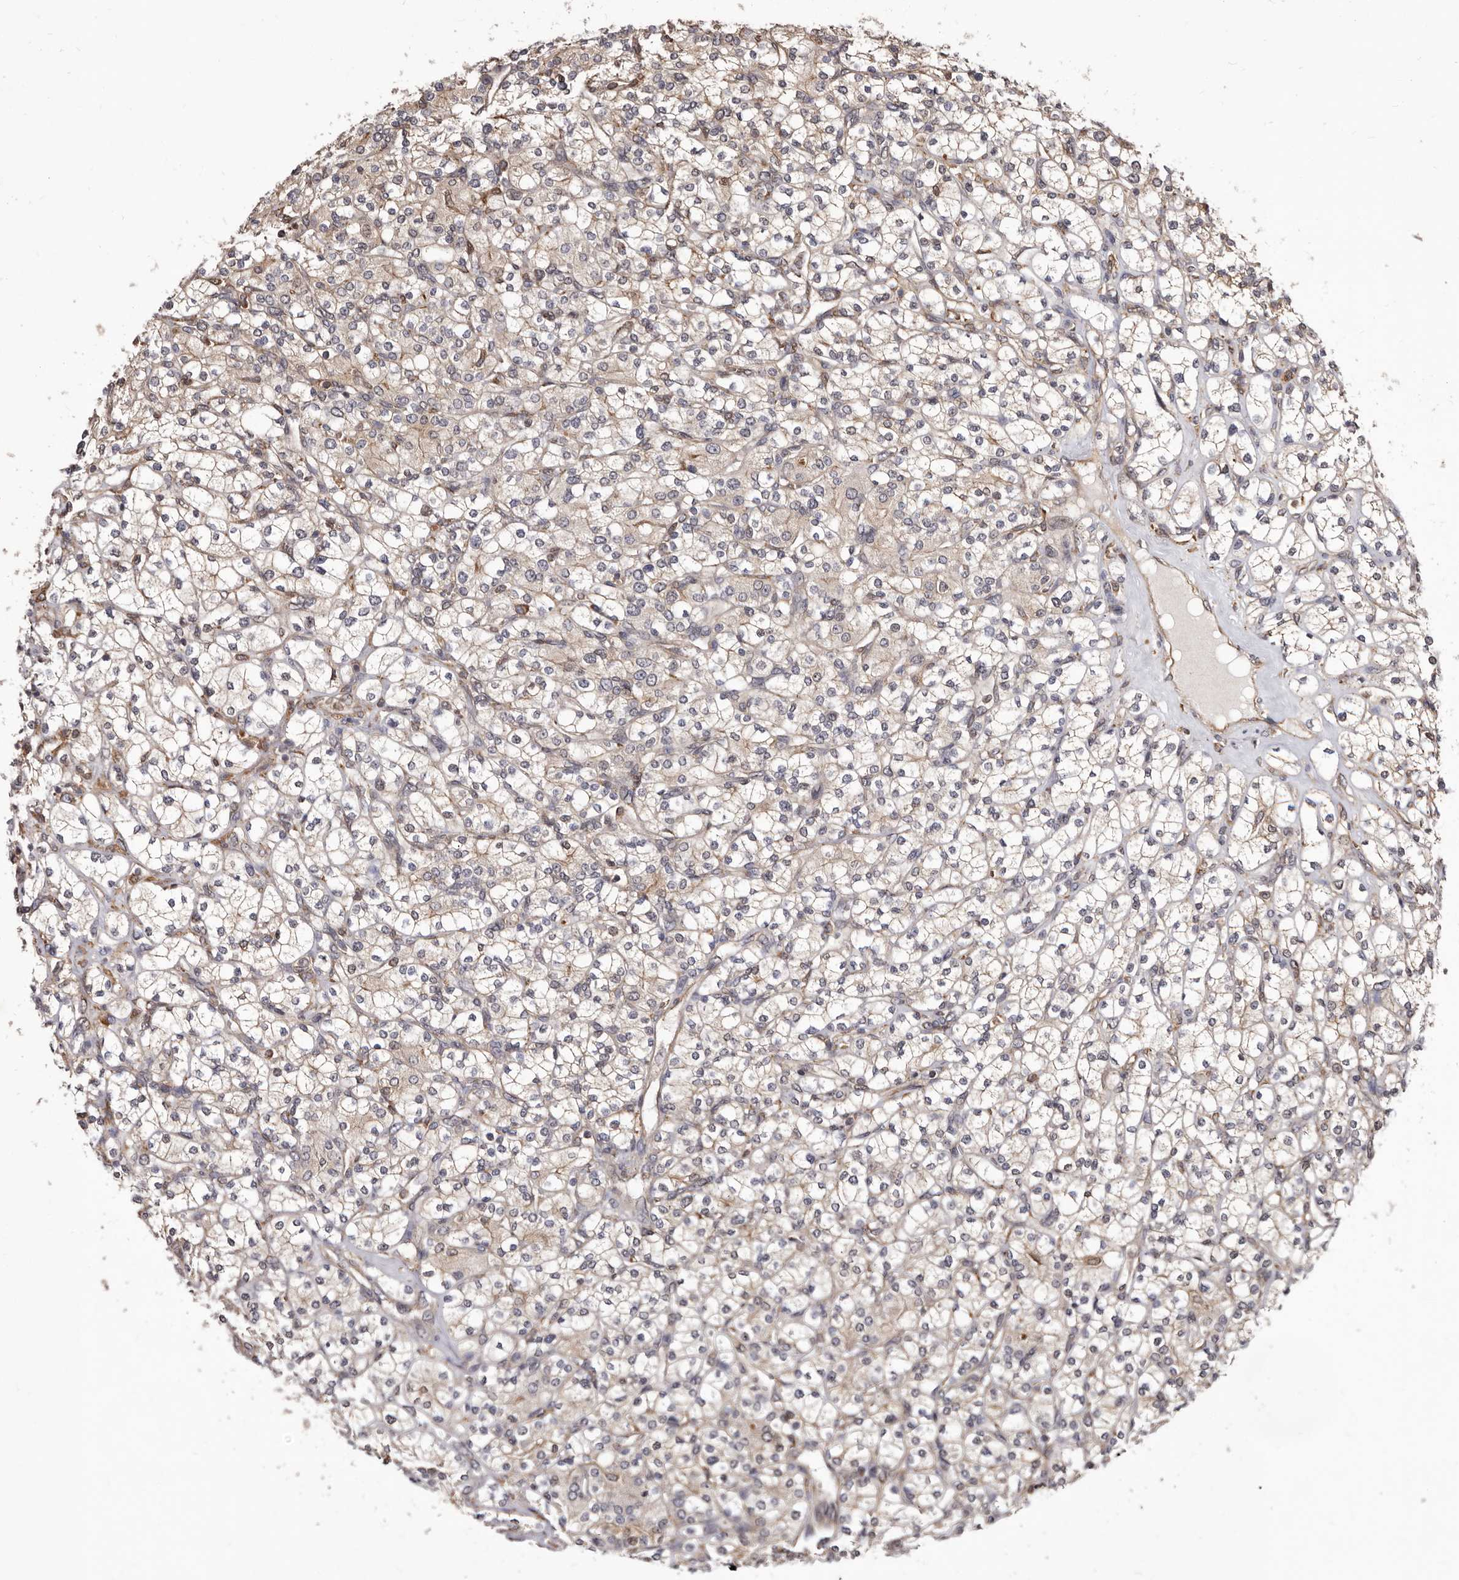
{"staining": {"intensity": "weak", "quantity": "<25%", "location": "cytoplasmic/membranous"}, "tissue": "renal cancer", "cell_type": "Tumor cells", "image_type": "cancer", "snomed": [{"axis": "morphology", "description": "Adenocarcinoma, NOS"}, {"axis": "topography", "description": "Kidney"}], "caption": "The immunohistochemistry micrograph has no significant positivity in tumor cells of renal cancer (adenocarcinoma) tissue.", "gene": "RRM2B", "patient": {"sex": "male", "age": 77}}